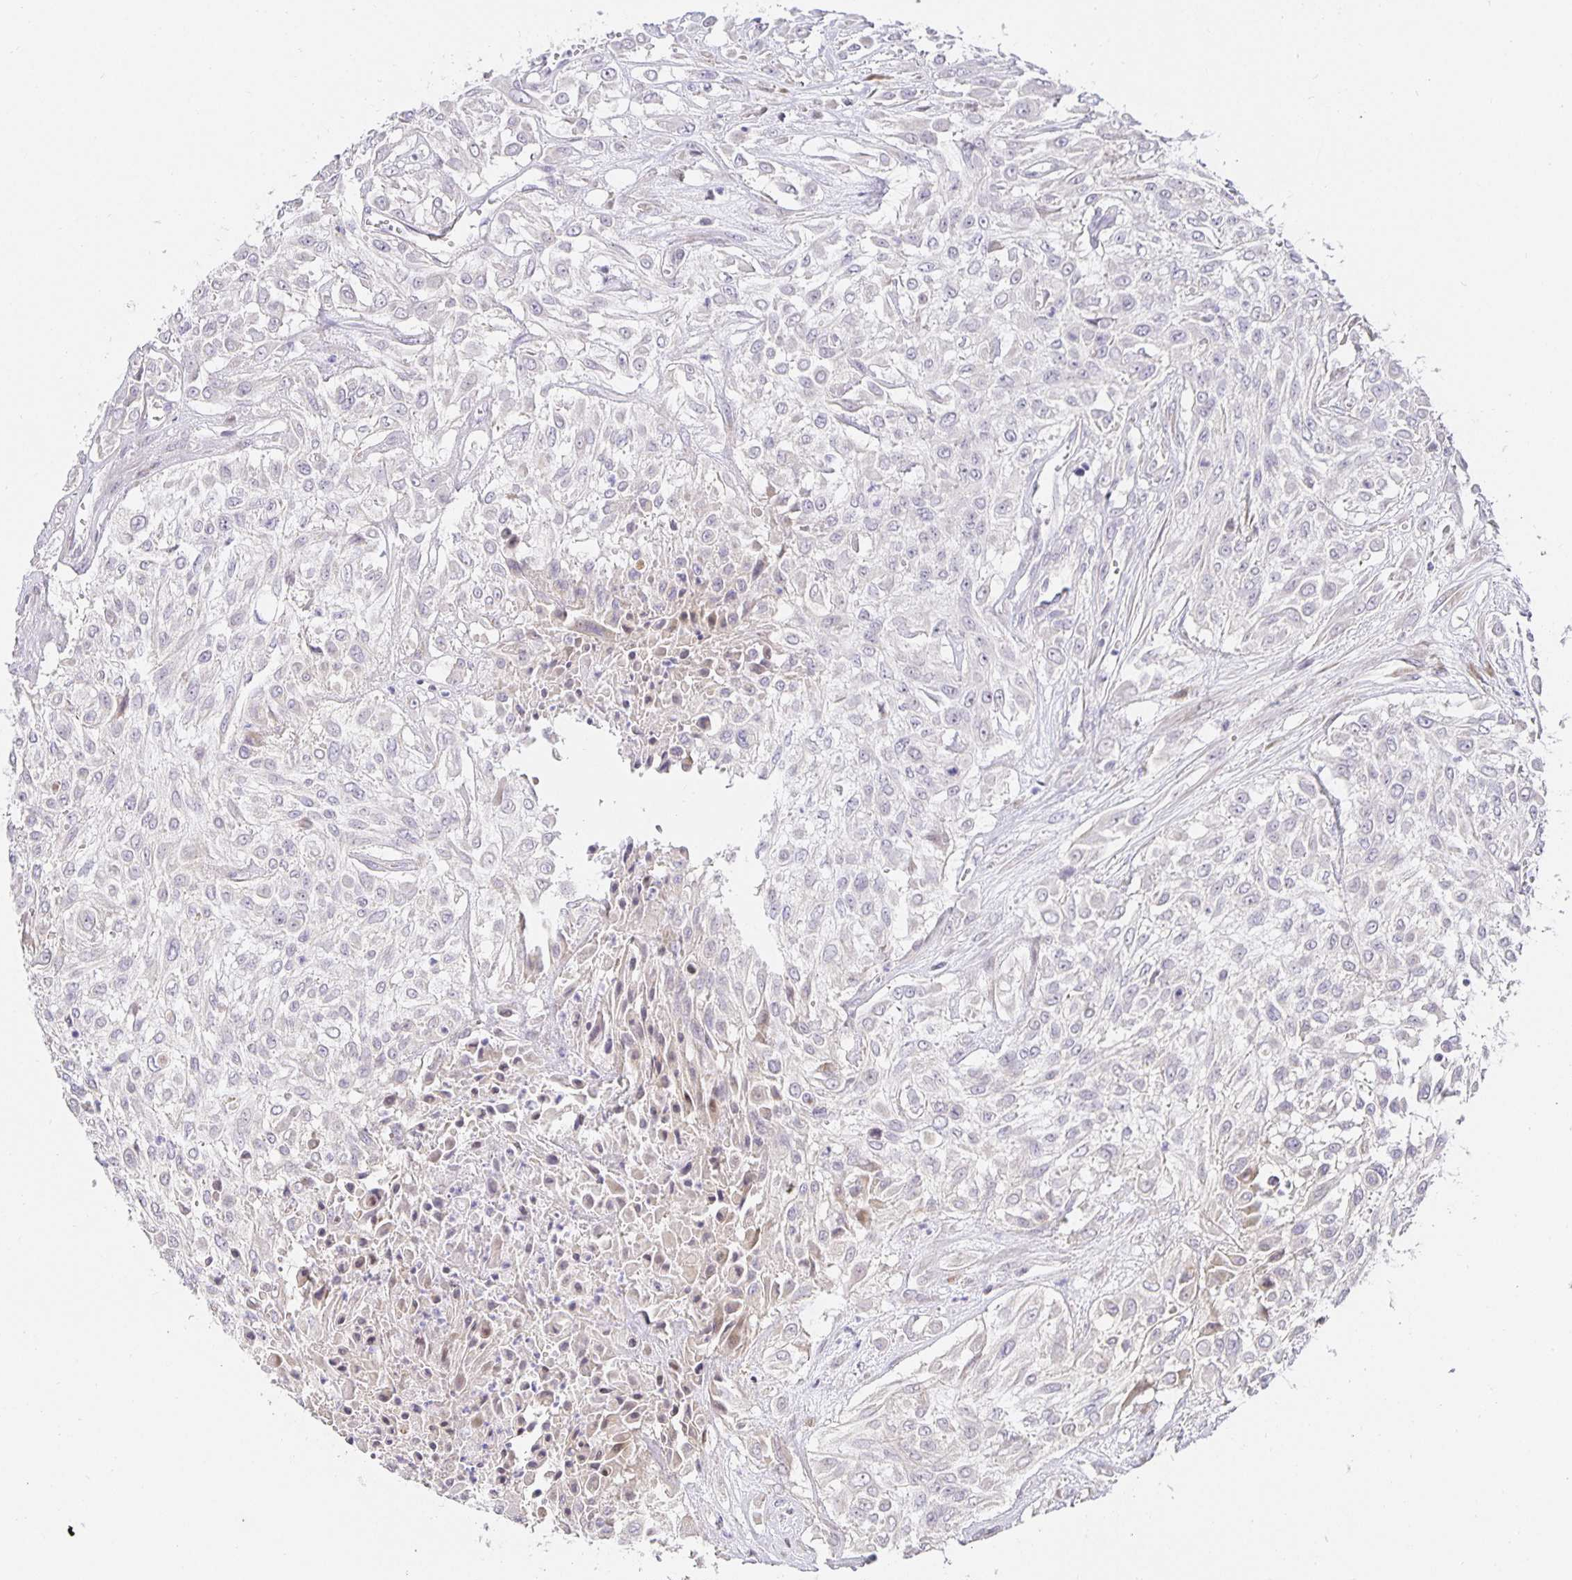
{"staining": {"intensity": "negative", "quantity": "none", "location": "none"}, "tissue": "urothelial cancer", "cell_type": "Tumor cells", "image_type": "cancer", "snomed": [{"axis": "morphology", "description": "Urothelial carcinoma, High grade"}, {"axis": "topography", "description": "Urinary bladder"}], "caption": "This micrograph is of urothelial cancer stained with IHC to label a protein in brown with the nuclei are counter-stained blue. There is no positivity in tumor cells.", "gene": "TJP3", "patient": {"sex": "male", "age": 57}}